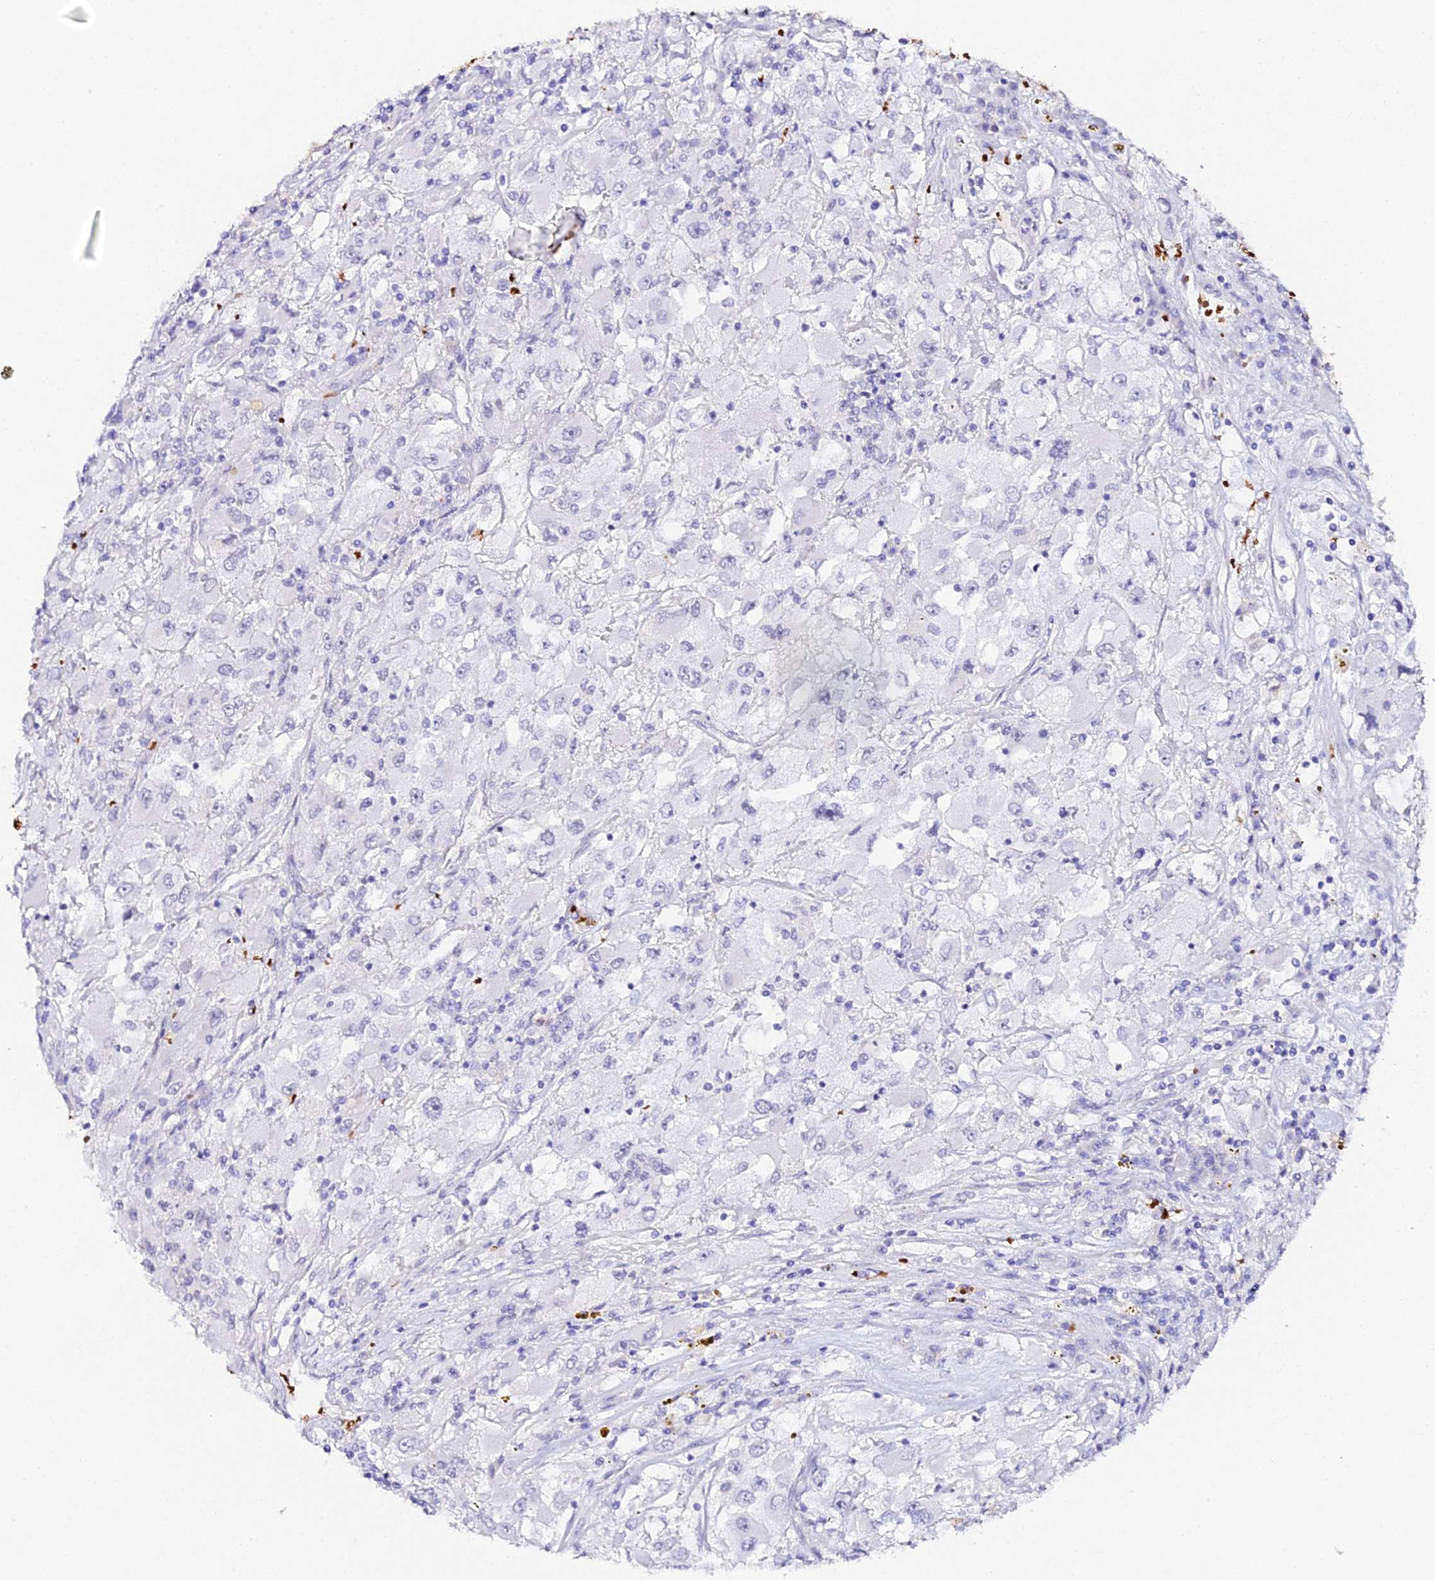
{"staining": {"intensity": "negative", "quantity": "none", "location": "none"}, "tissue": "renal cancer", "cell_type": "Tumor cells", "image_type": "cancer", "snomed": [{"axis": "morphology", "description": "Adenocarcinoma, NOS"}, {"axis": "topography", "description": "Kidney"}], "caption": "Immunohistochemistry (IHC) photomicrograph of neoplastic tissue: renal cancer (adenocarcinoma) stained with DAB shows no significant protein positivity in tumor cells. (Brightfield microscopy of DAB IHC at high magnification).", "gene": "CFAP45", "patient": {"sex": "female", "age": 52}}